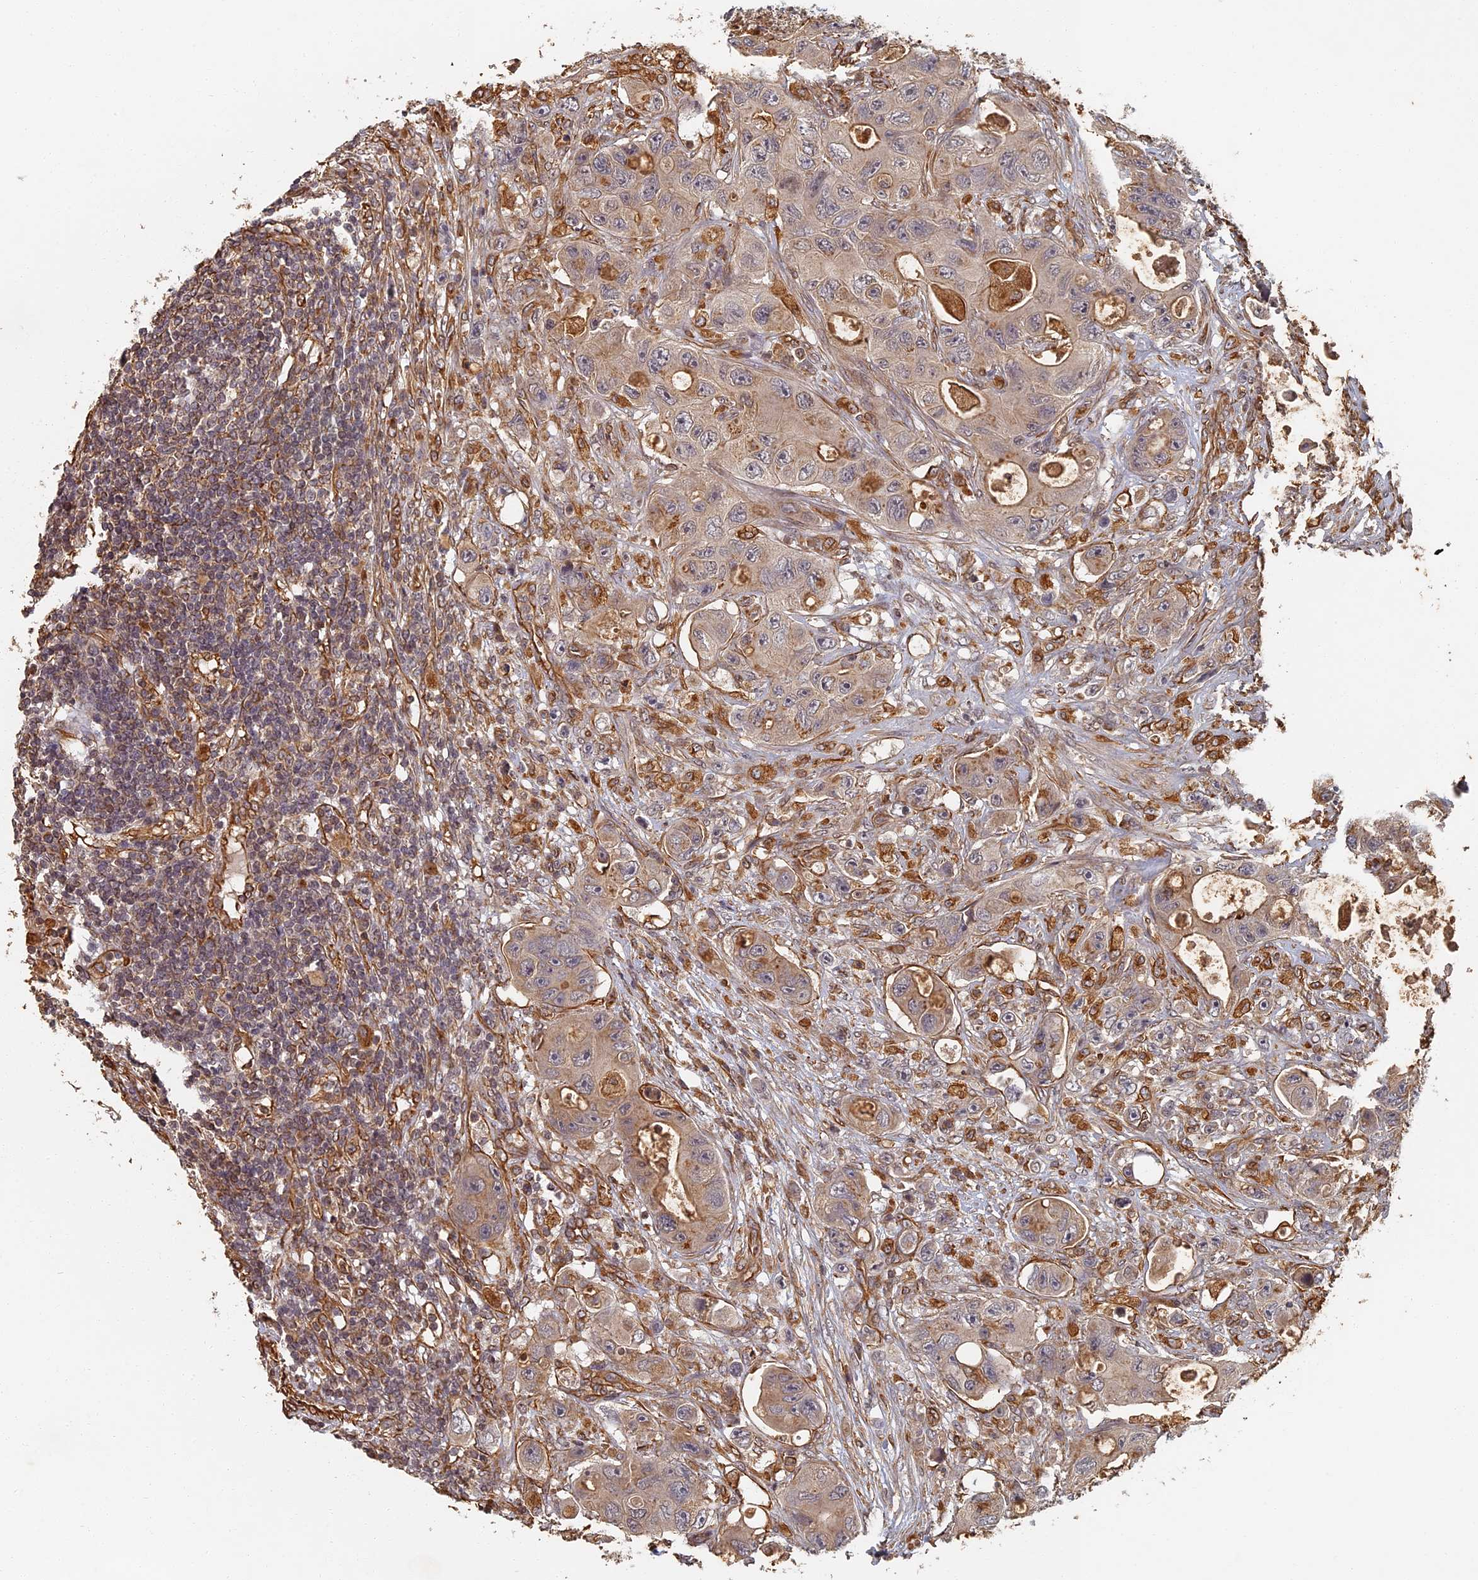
{"staining": {"intensity": "moderate", "quantity": "<25%", "location": "cytoplasmic/membranous"}, "tissue": "colorectal cancer", "cell_type": "Tumor cells", "image_type": "cancer", "snomed": [{"axis": "morphology", "description": "Adenocarcinoma, NOS"}, {"axis": "topography", "description": "Colon"}], "caption": "Immunohistochemistry of human colorectal adenocarcinoma reveals low levels of moderate cytoplasmic/membranous staining in approximately <25% of tumor cells.", "gene": "ABCB10", "patient": {"sex": "female", "age": 46}}